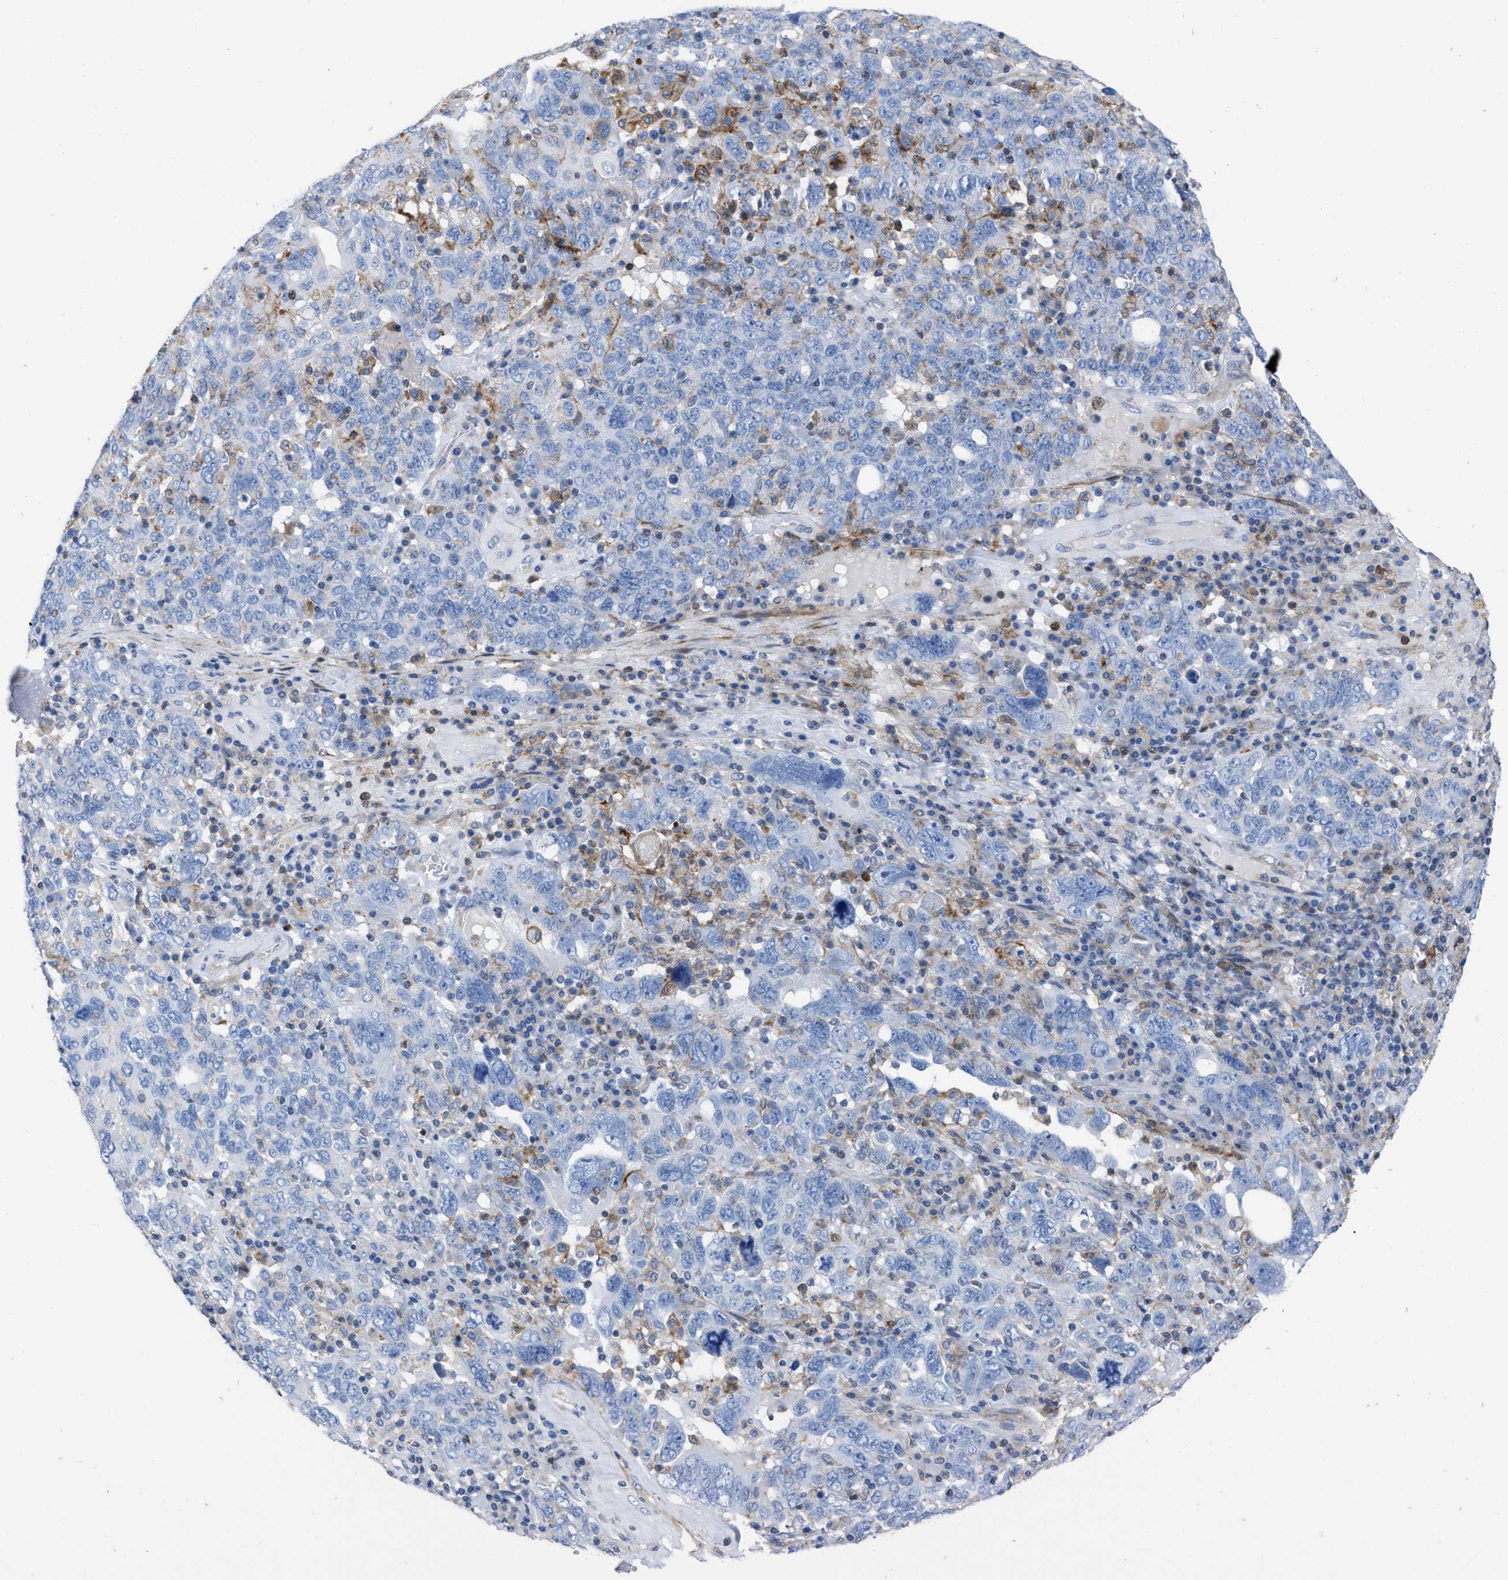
{"staining": {"intensity": "negative", "quantity": "none", "location": "none"}, "tissue": "ovarian cancer", "cell_type": "Tumor cells", "image_type": "cancer", "snomed": [{"axis": "morphology", "description": "Carcinoma, endometroid"}, {"axis": "topography", "description": "Ovary"}], "caption": "There is no significant staining in tumor cells of ovarian endometroid carcinoma. The staining was performed using DAB (3,3'-diaminobenzidine) to visualize the protein expression in brown, while the nuclei were stained in blue with hematoxylin (Magnification: 20x).", "gene": "PRMT2", "patient": {"sex": "female", "age": 62}}